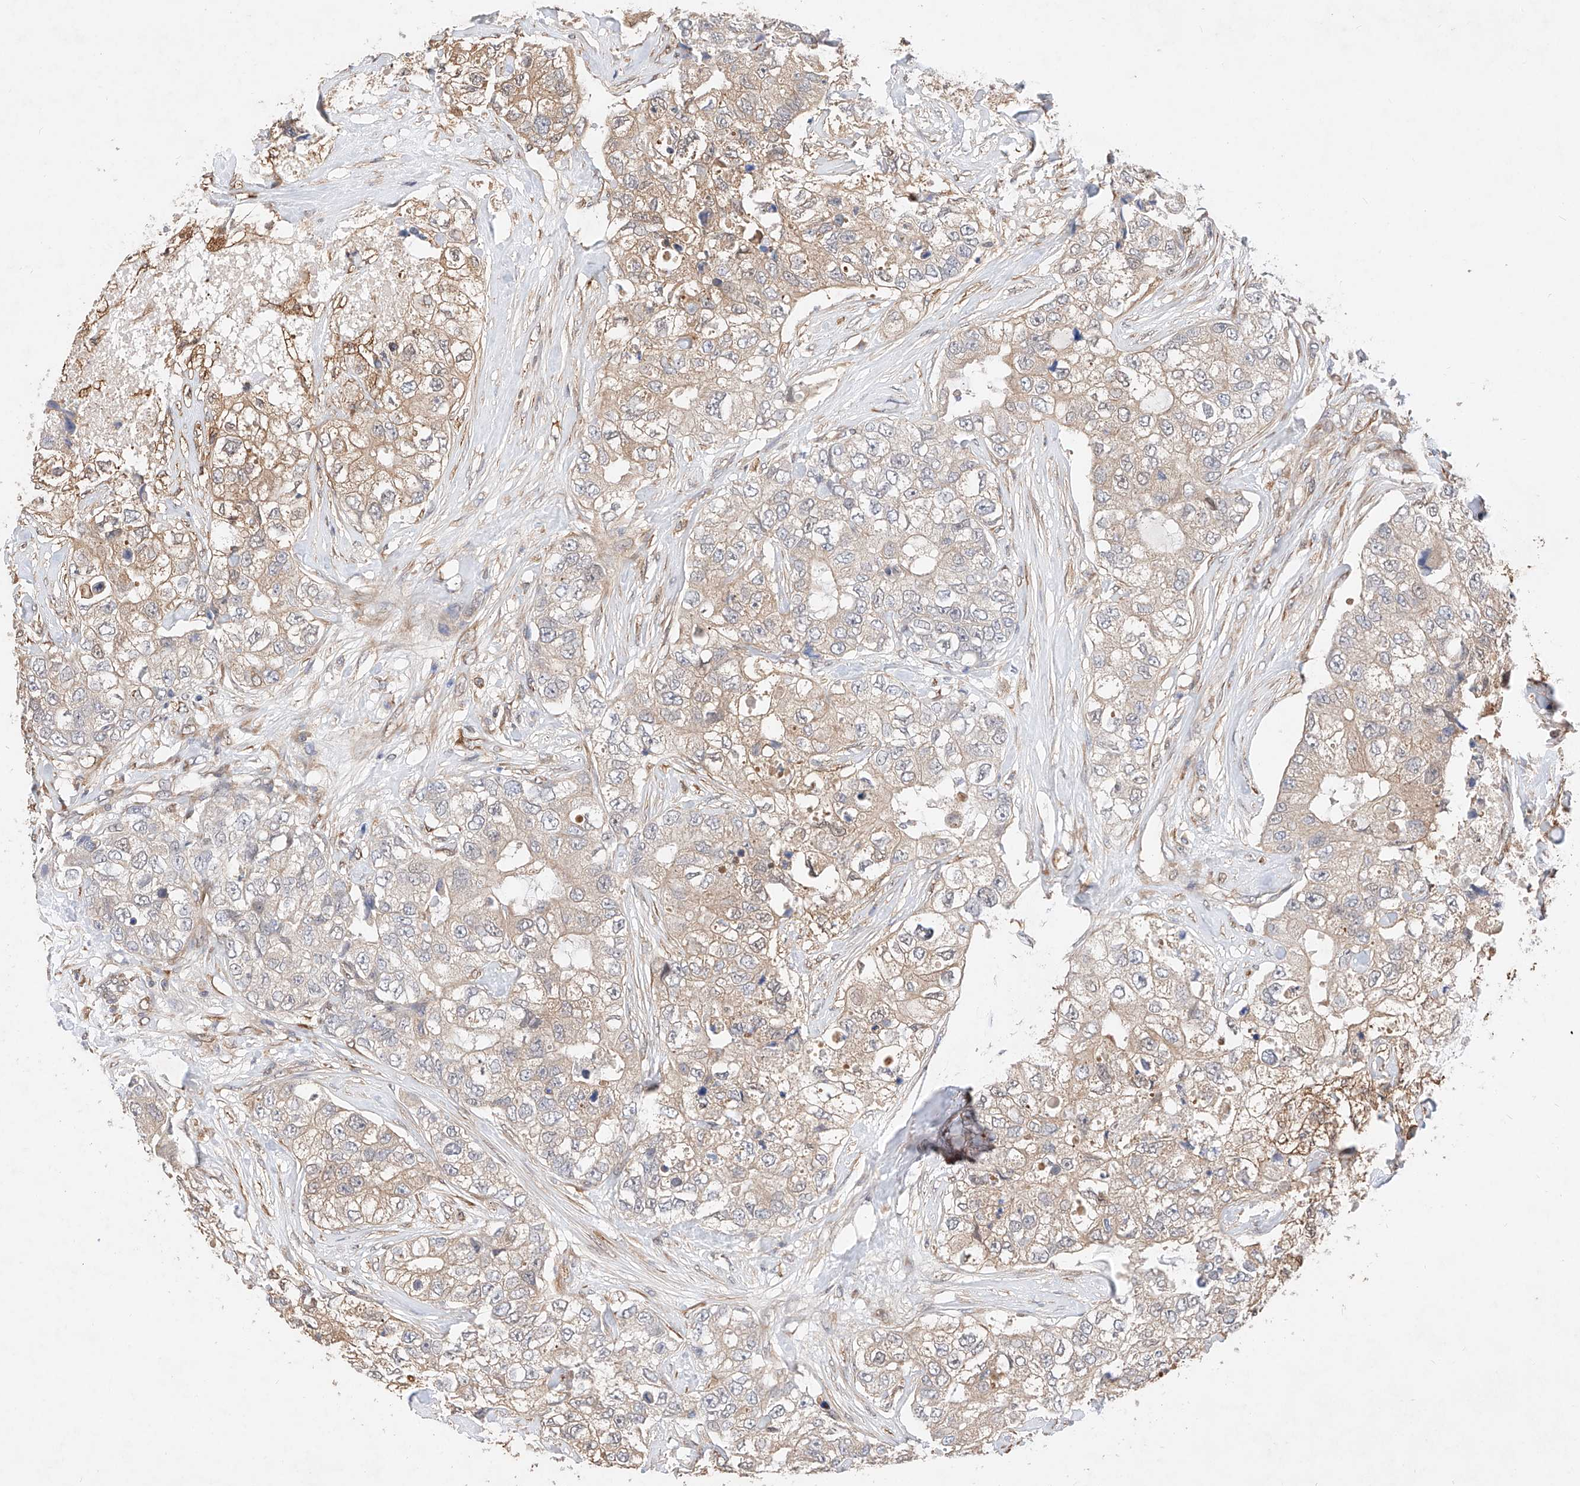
{"staining": {"intensity": "weak", "quantity": "25%-75%", "location": "cytoplasmic/membranous"}, "tissue": "breast cancer", "cell_type": "Tumor cells", "image_type": "cancer", "snomed": [{"axis": "morphology", "description": "Duct carcinoma"}, {"axis": "topography", "description": "Breast"}], "caption": "Protein staining displays weak cytoplasmic/membranous positivity in approximately 25%-75% of tumor cells in breast infiltrating ductal carcinoma.", "gene": "ZSCAN4", "patient": {"sex": "female", "age": 62}}